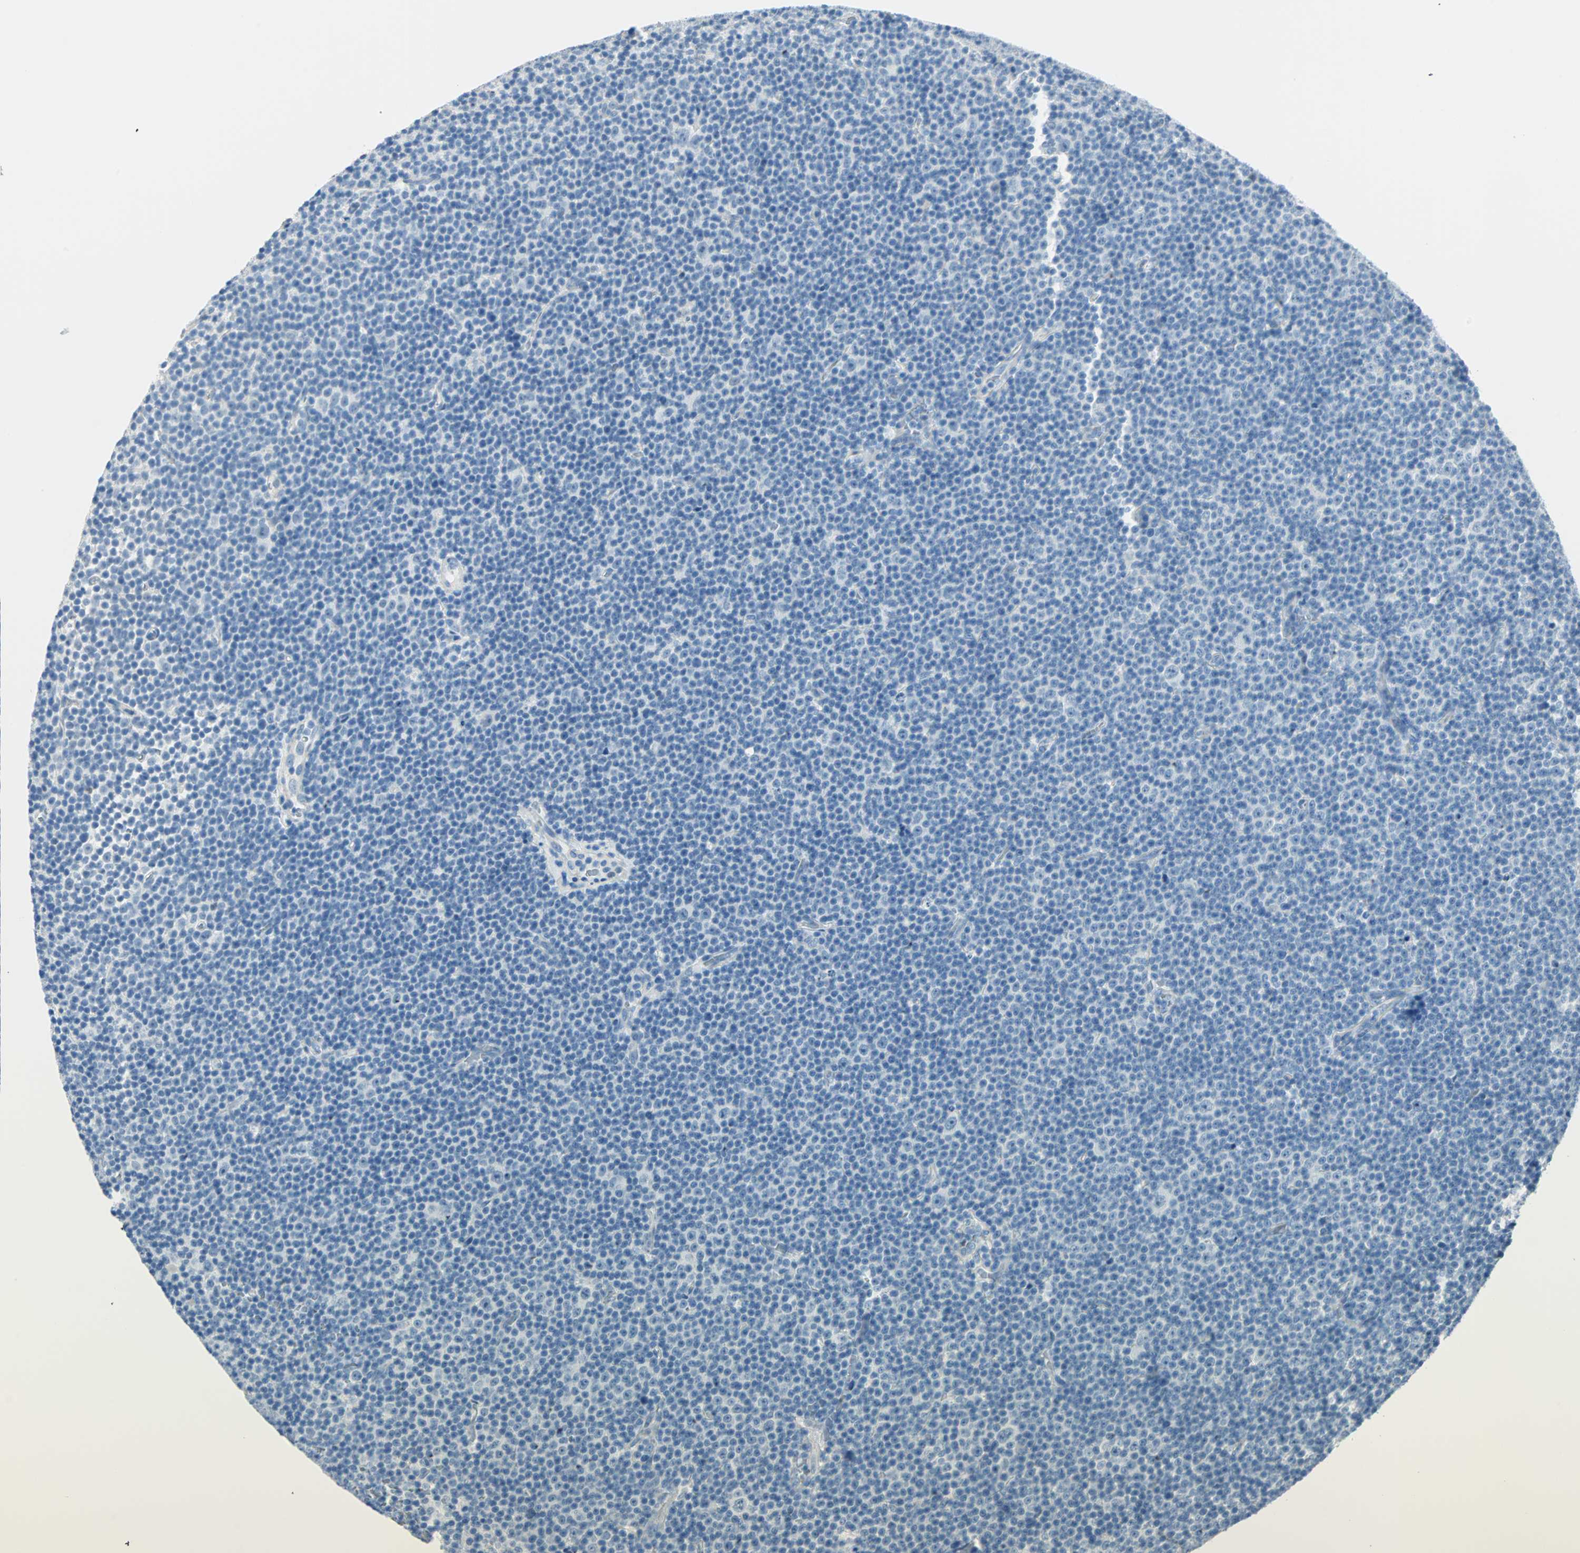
{"staining": {"intensity": "negative", "quantity": "none", "location": "none"}, "tissue": "lymphoma", "cell_type": "Tumor cells", "image_type": "cancer", "snomed": [{"axis": "morphology", "description": "Malignant lymphoma, non-Hodgkin's type, Low grade"}, {"axis": "topography", "description": "Lymph node"}], "caption": "DAB (3,3'-diaminobenzidine) immunohistochemical staining of human lymphoma reveals no significant positivity in tumor cells.", "gene": "MLLT10", "patient": {"sex": "female", "age": 67}}